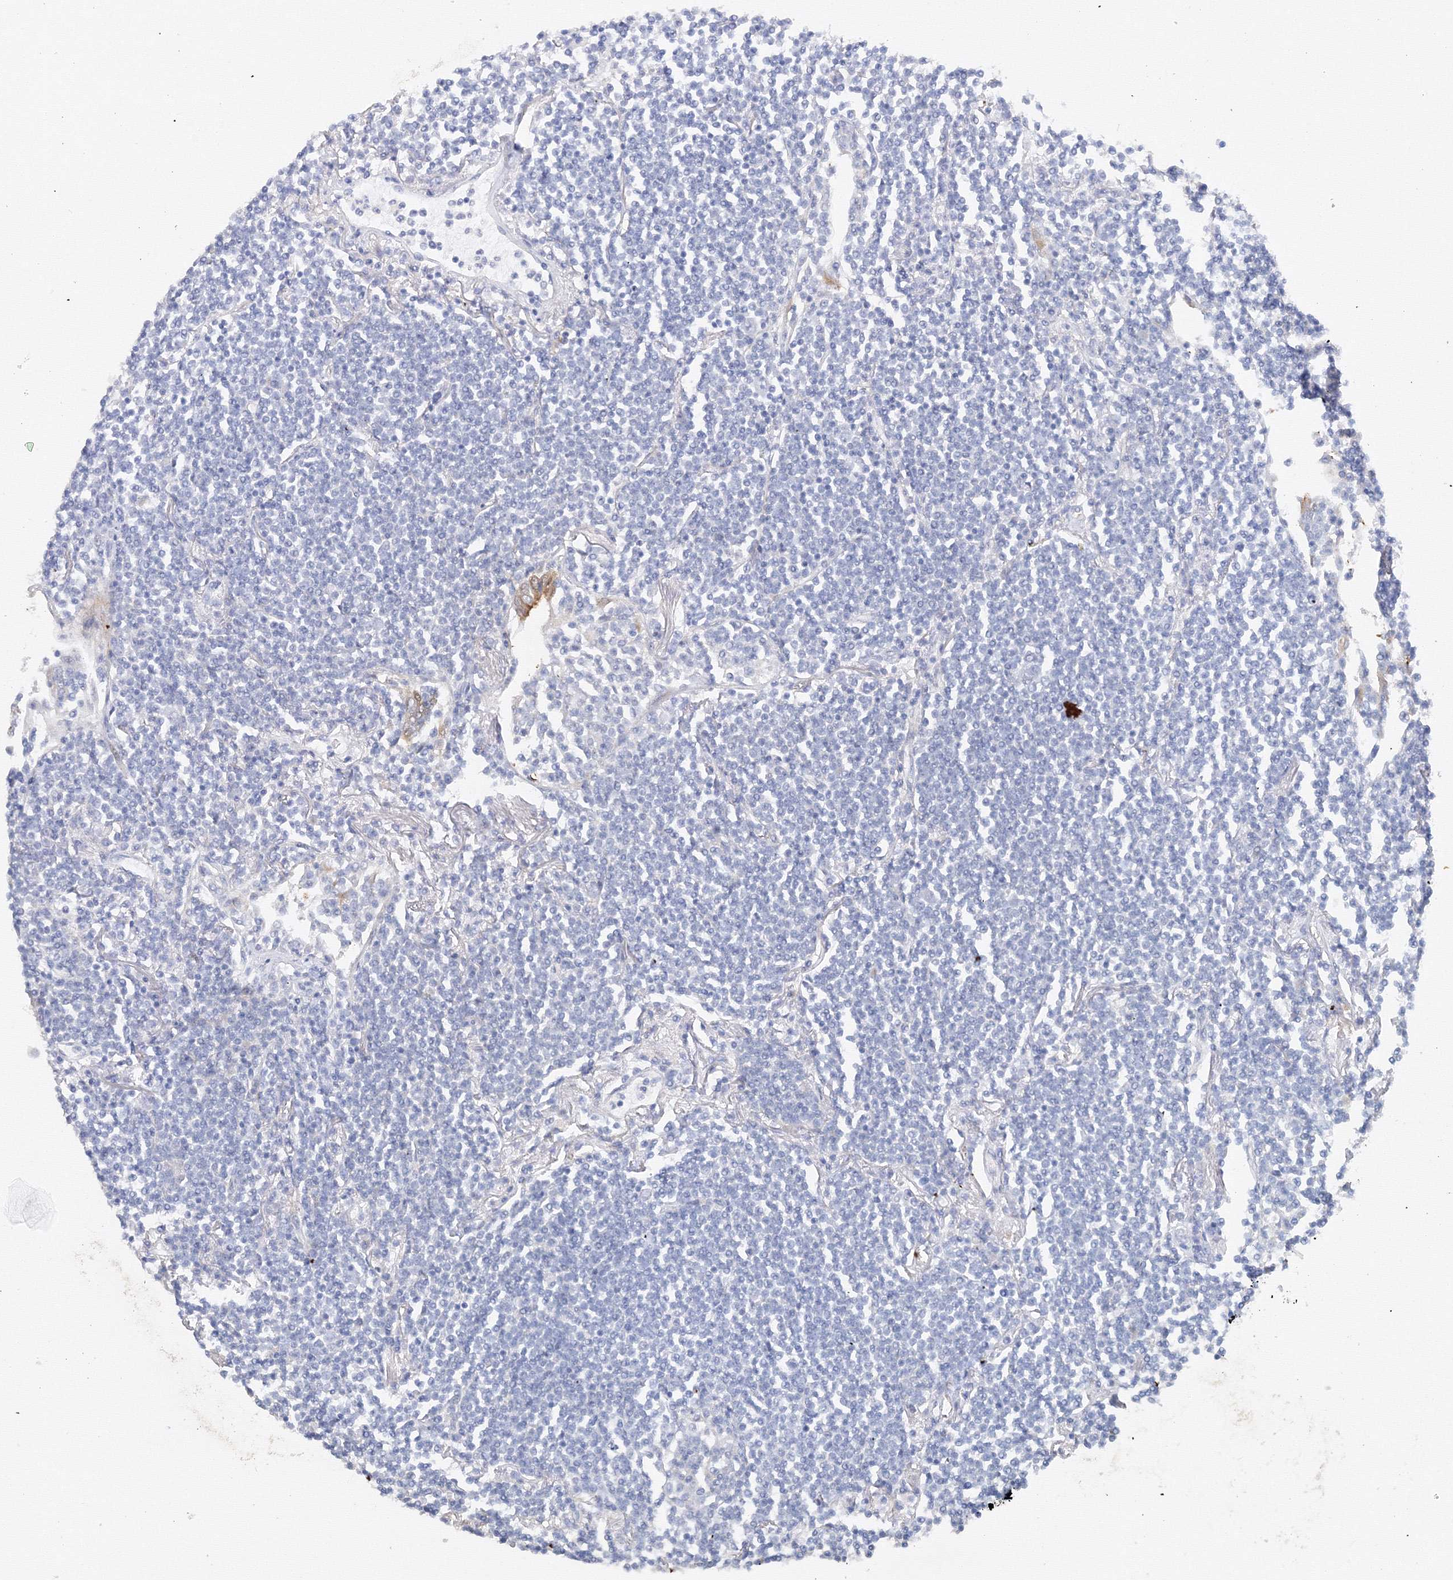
{"staining": {"intensity": "negative", "quantity": "none", "location": "none"}, "tissue": "lymphoma", "cell_type": "Tumor cells", "image_type": "cancer", "snomed": [{"axis": "morphology", "description": "Malignant lymphoma, non-Hodgkin's type, Low grade"}, {"axis": "topography", "description": "Lung"}], "caption": "IHC of malignant lymphoma, non-Hodgkin's type (low-grade) shows no expression in tumor cells.", "gene": "TAMM41", "patient": {"sex": "female", "age": 71}}